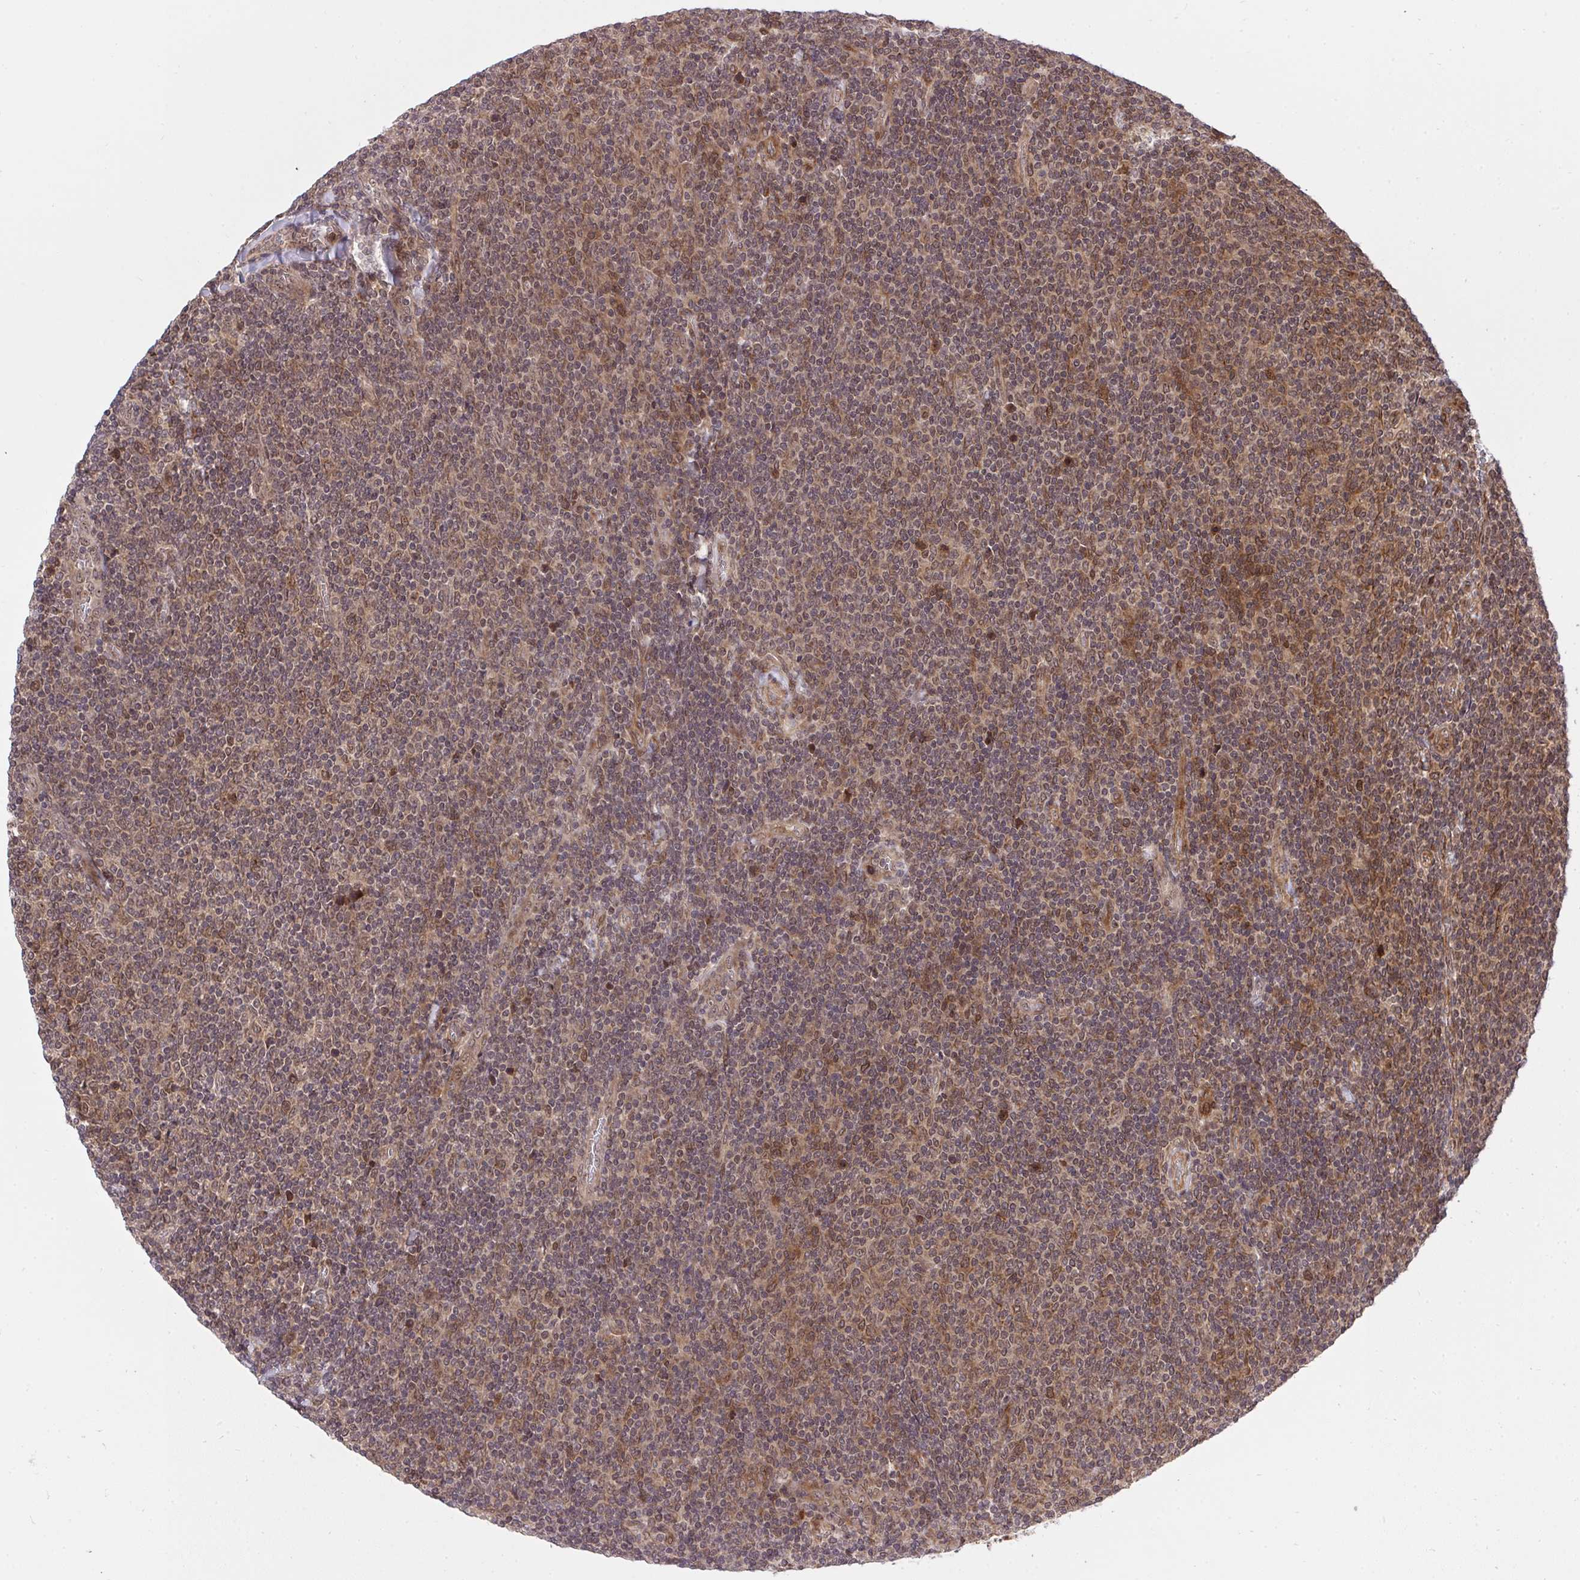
{"staining": {"intensity": "moderate", "quantity": ">75%", "location": "cytoplasmic/membranous"}, "tissue": "lymphoma", "cell_type": "Tumor cells", "image_type": "cancer", "snomed": [{"axis": "morphology", "description": "Malignant lymphoma, non-Hodgkin's type, Low grade"}, {"axis": "topography", "description": "Lymph node"}], "caption": "Immunohistochemical staining of human lymphoma reveals medium levels of moderate cytoplasmic/membranous expression in about >75% of tumor cells.", "gene": "ERI1", "patient": {"sex": "male", "age": 52}}